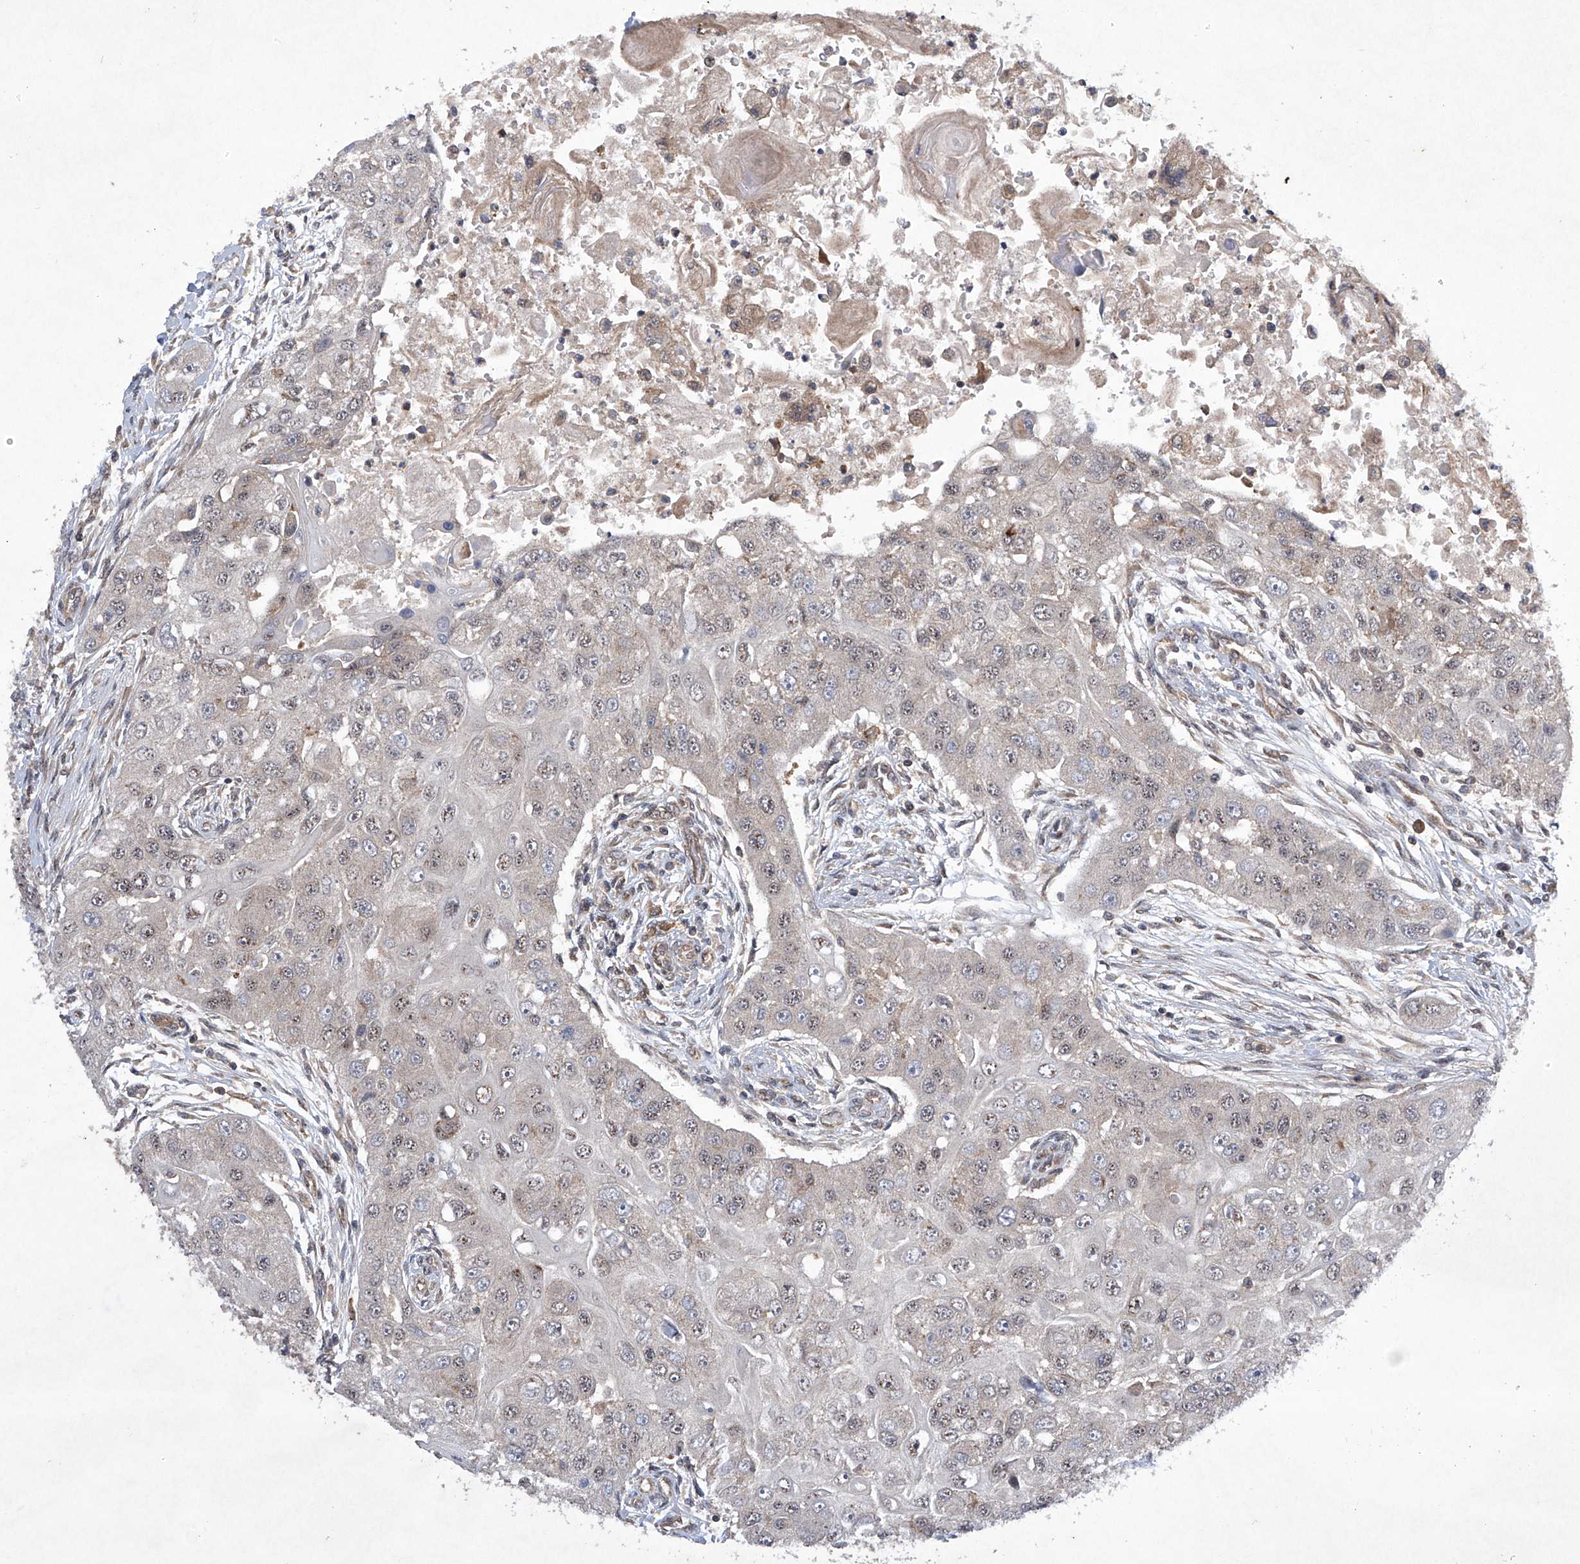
{"staining": {"intensity": "weak", "quantity": "25%-75%", "location": "nuclear"}, "tissue": "head and neck cancer", "cell_type": "Tumor cells", "image_type": "cancer", "snomed": [{"axis": "morphology", "description": "Normal tissue, NOS"}, {"axis": "morphology", "description": "Squamous cell carcinoma, NOS"}, {"axis": "topography", "description": "Skeletal muscle"}, {"axis": "topography", "description": "Head-Neck"}], "caption": "IHC of head and neck cancer exhibits low levels of weak nuclear staining in about 25%-75% of tumor cells.", "gene": "CISH", "patient": {"sex": "male", "age": 51}}